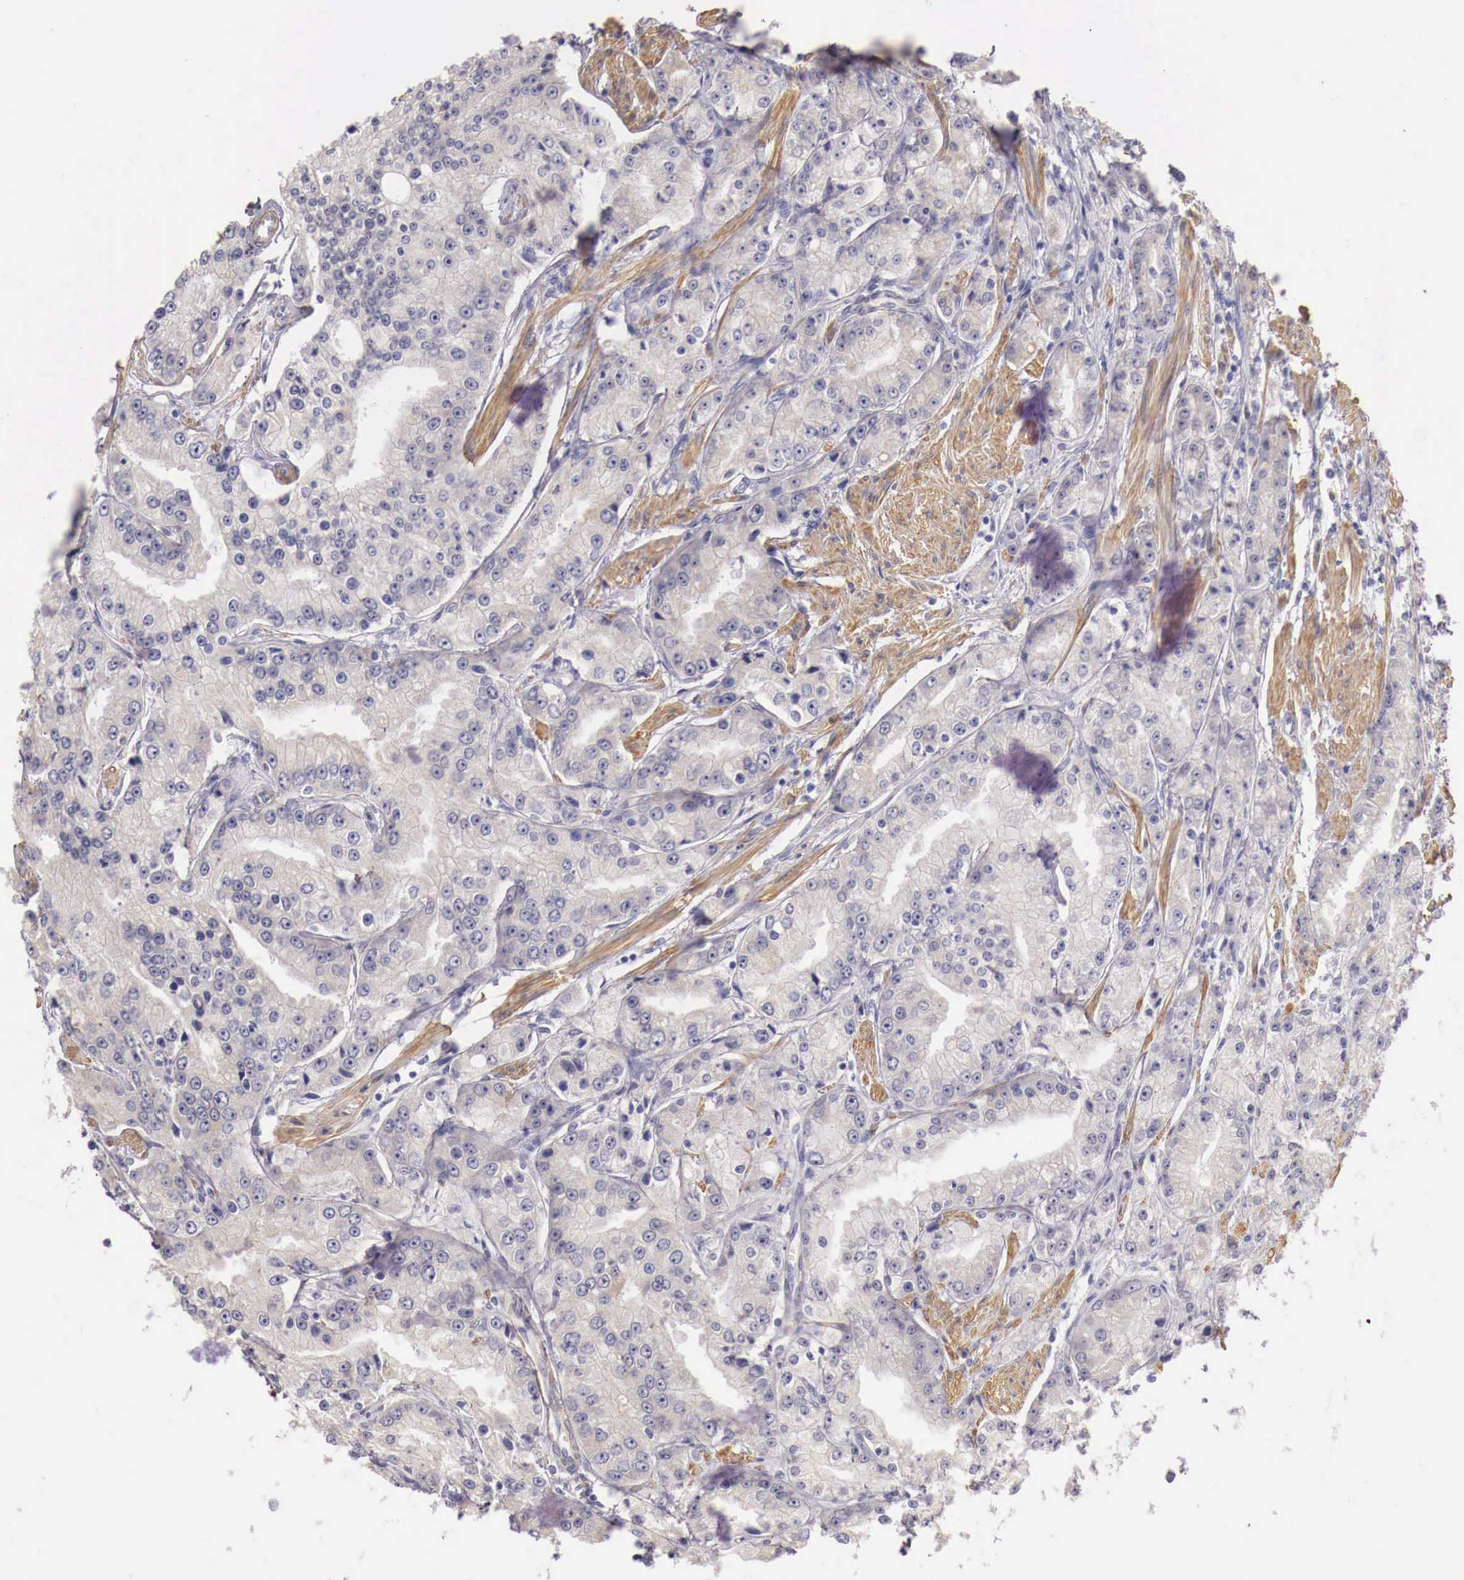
{"staining": {"intensity": "negative", "quantity": "none", "location": "none"}, "tissue": "prostate cancer", "cell_type": "Tumor cells", "image_type": "cancer", "snomed": [{"axis": "morphology", "description": "Adenocarcinoma, Medium grade"}, {"axis": "topography", "description": "Prostate"}], "caption": "A histopathology image of human adenocarcinoma (medium-grade) (prostate) is negative for staining in tumor cells.", "gene": "ENOX2", "patient": {"sex": "male", "age": 72}}